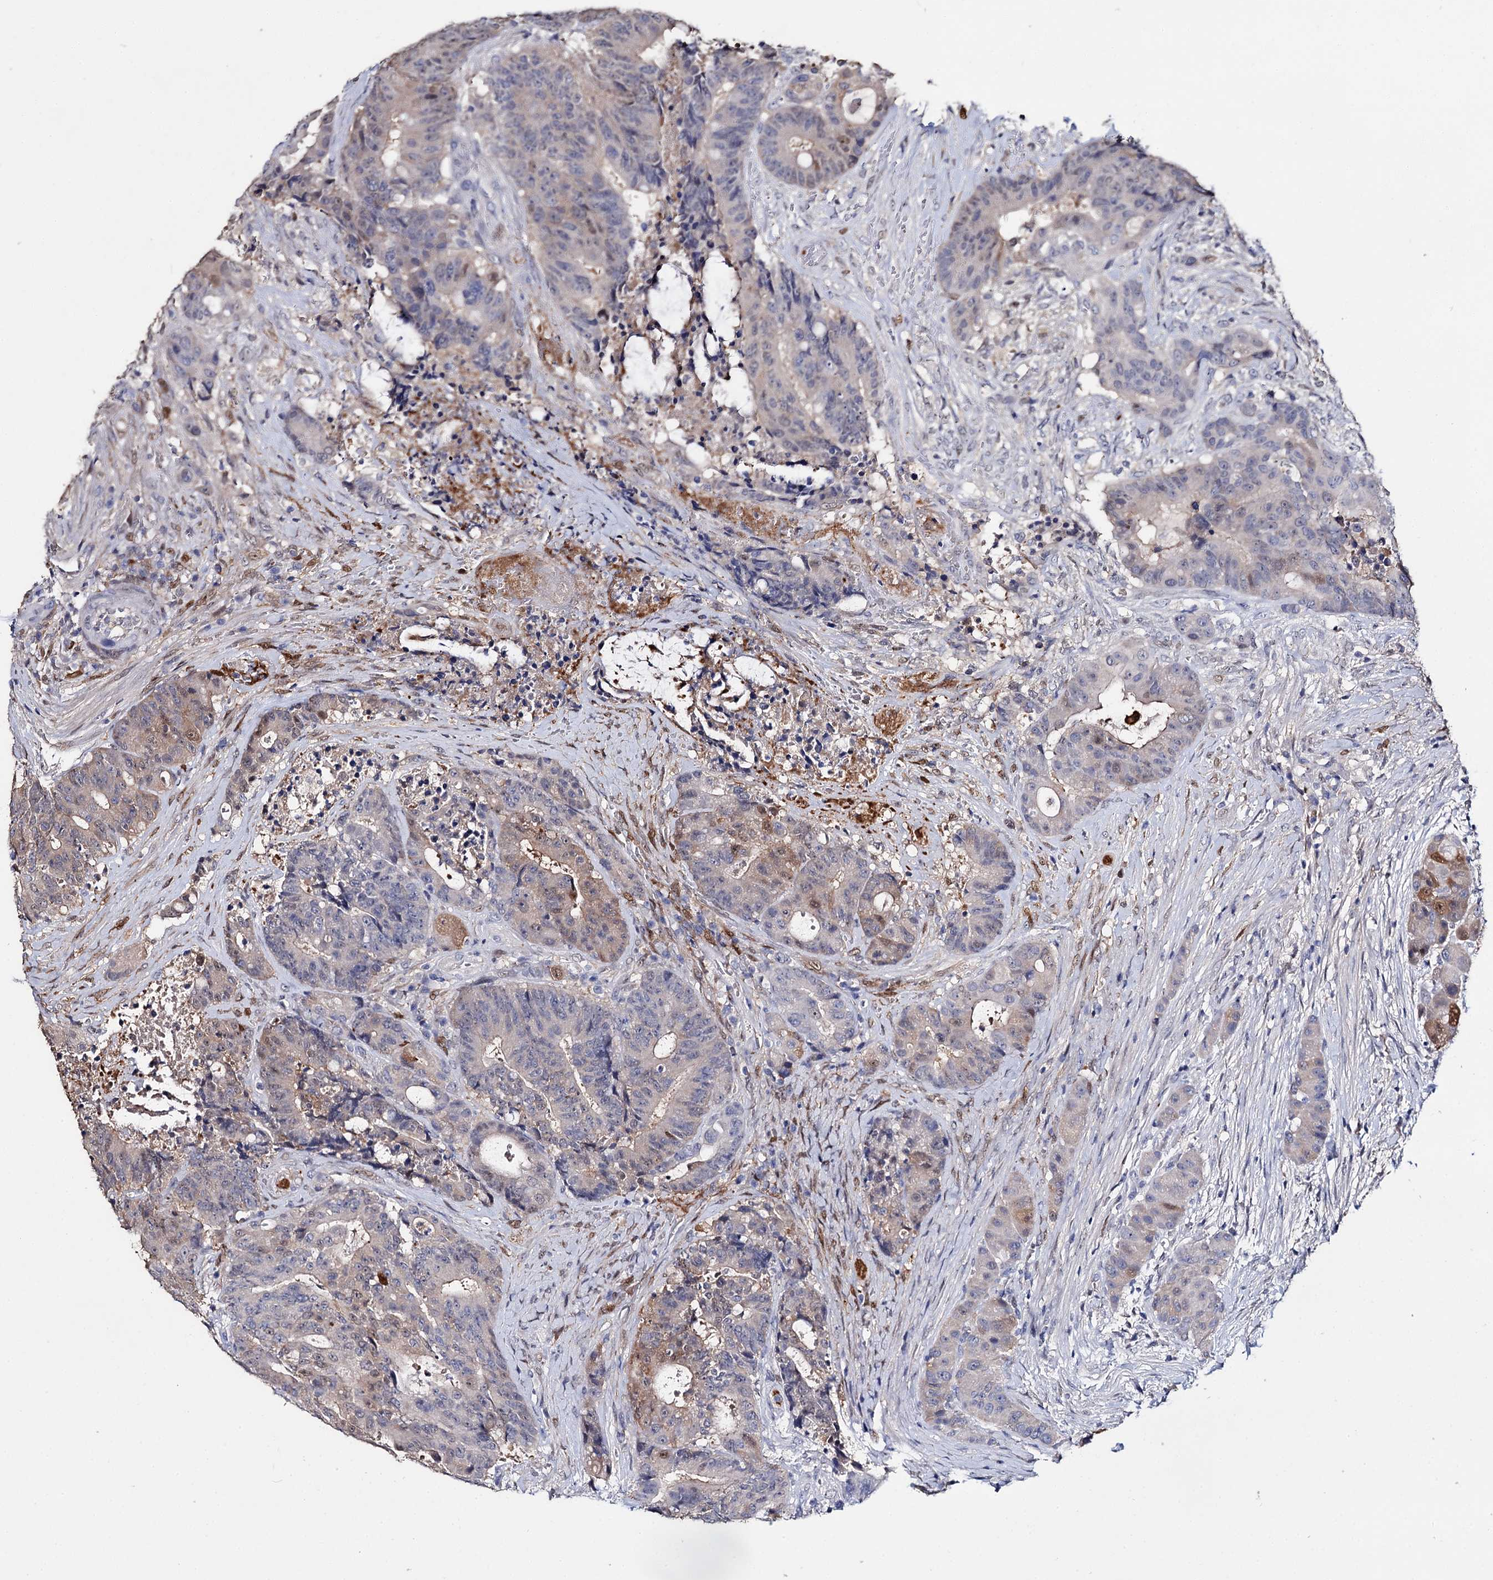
{"staining": {"intensity": "weak", "quantity": "<25%", "location": "cytoplasmic/membranous"}, "tissue": "colorectal cancer", "cell_type": "Tumor cells", "image_type": "cancer", "snomed": [{"axis": "morphology", "description": "Adenocarcinoma, NOS"}, {"axis": "topography", "description": "Rectum"}], "caption": "An immunohistochemistry image of colorectal cancer is shown. There is no staining in tumor cells of colorectal cancer. (Immunohistochemistry, brightfield microscopy, high magnification).", "gene": "DNAH6", "patient": {"sex": "male", "age": 69}}